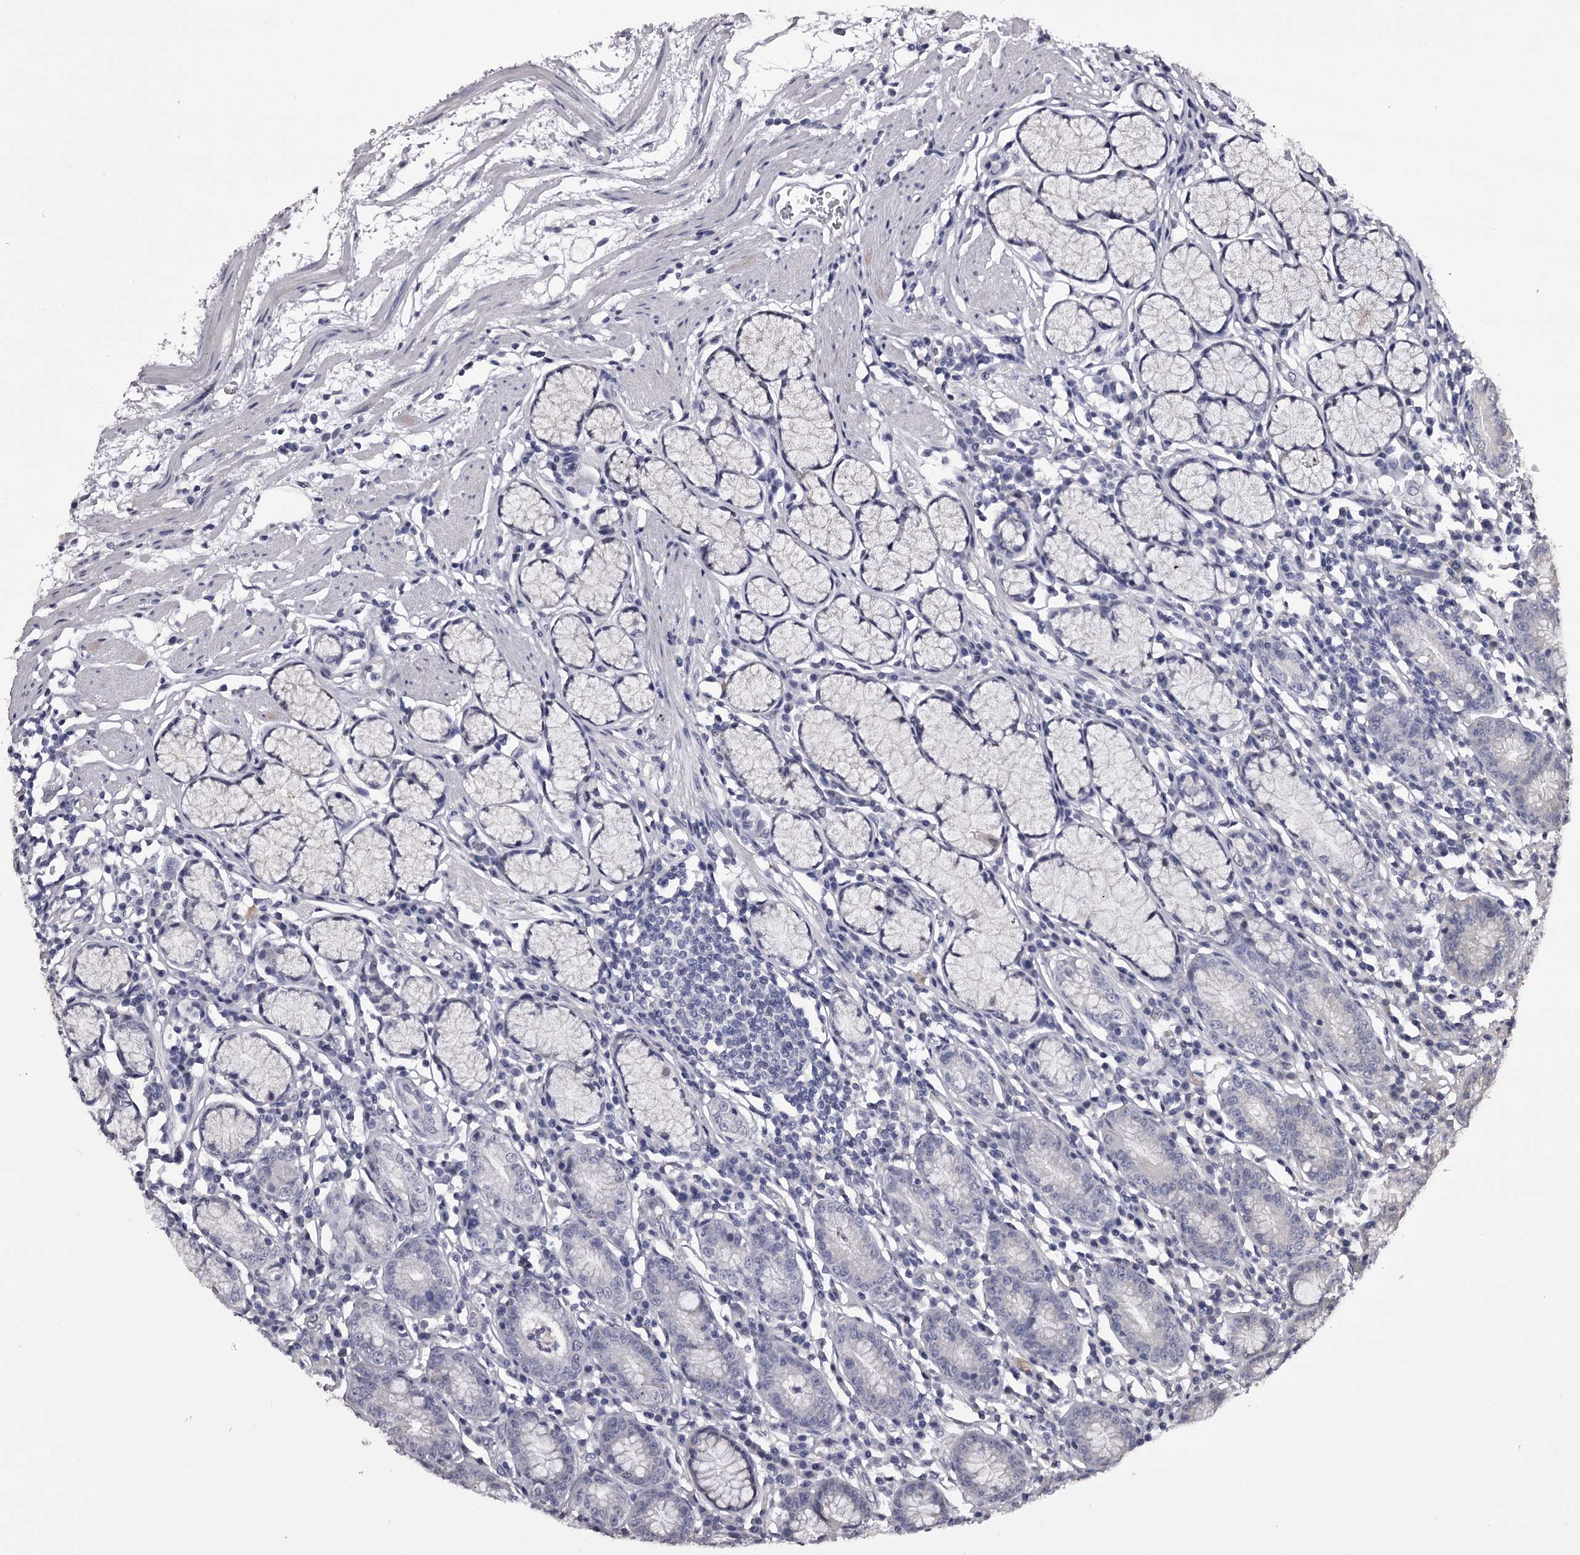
{"staining": {"intensity": "negative", "quantity": "none", "location": "none"}, "tissue": "stomach", "cell_type": "Glandular cells", "image_type": "normal", "snomed": [{"axis": "morphology", "description": "Normal tissue, NOS"}, {"axis": "topography", "description": "Stomach"}], "caption": "DAB (3,3'-diaminobenzidine) immunohistochemical staining of benign stomach displays no significant staining in glandular cells.", "gene": "GSTO1", "patient": {"sex": "male", "age": 55}}